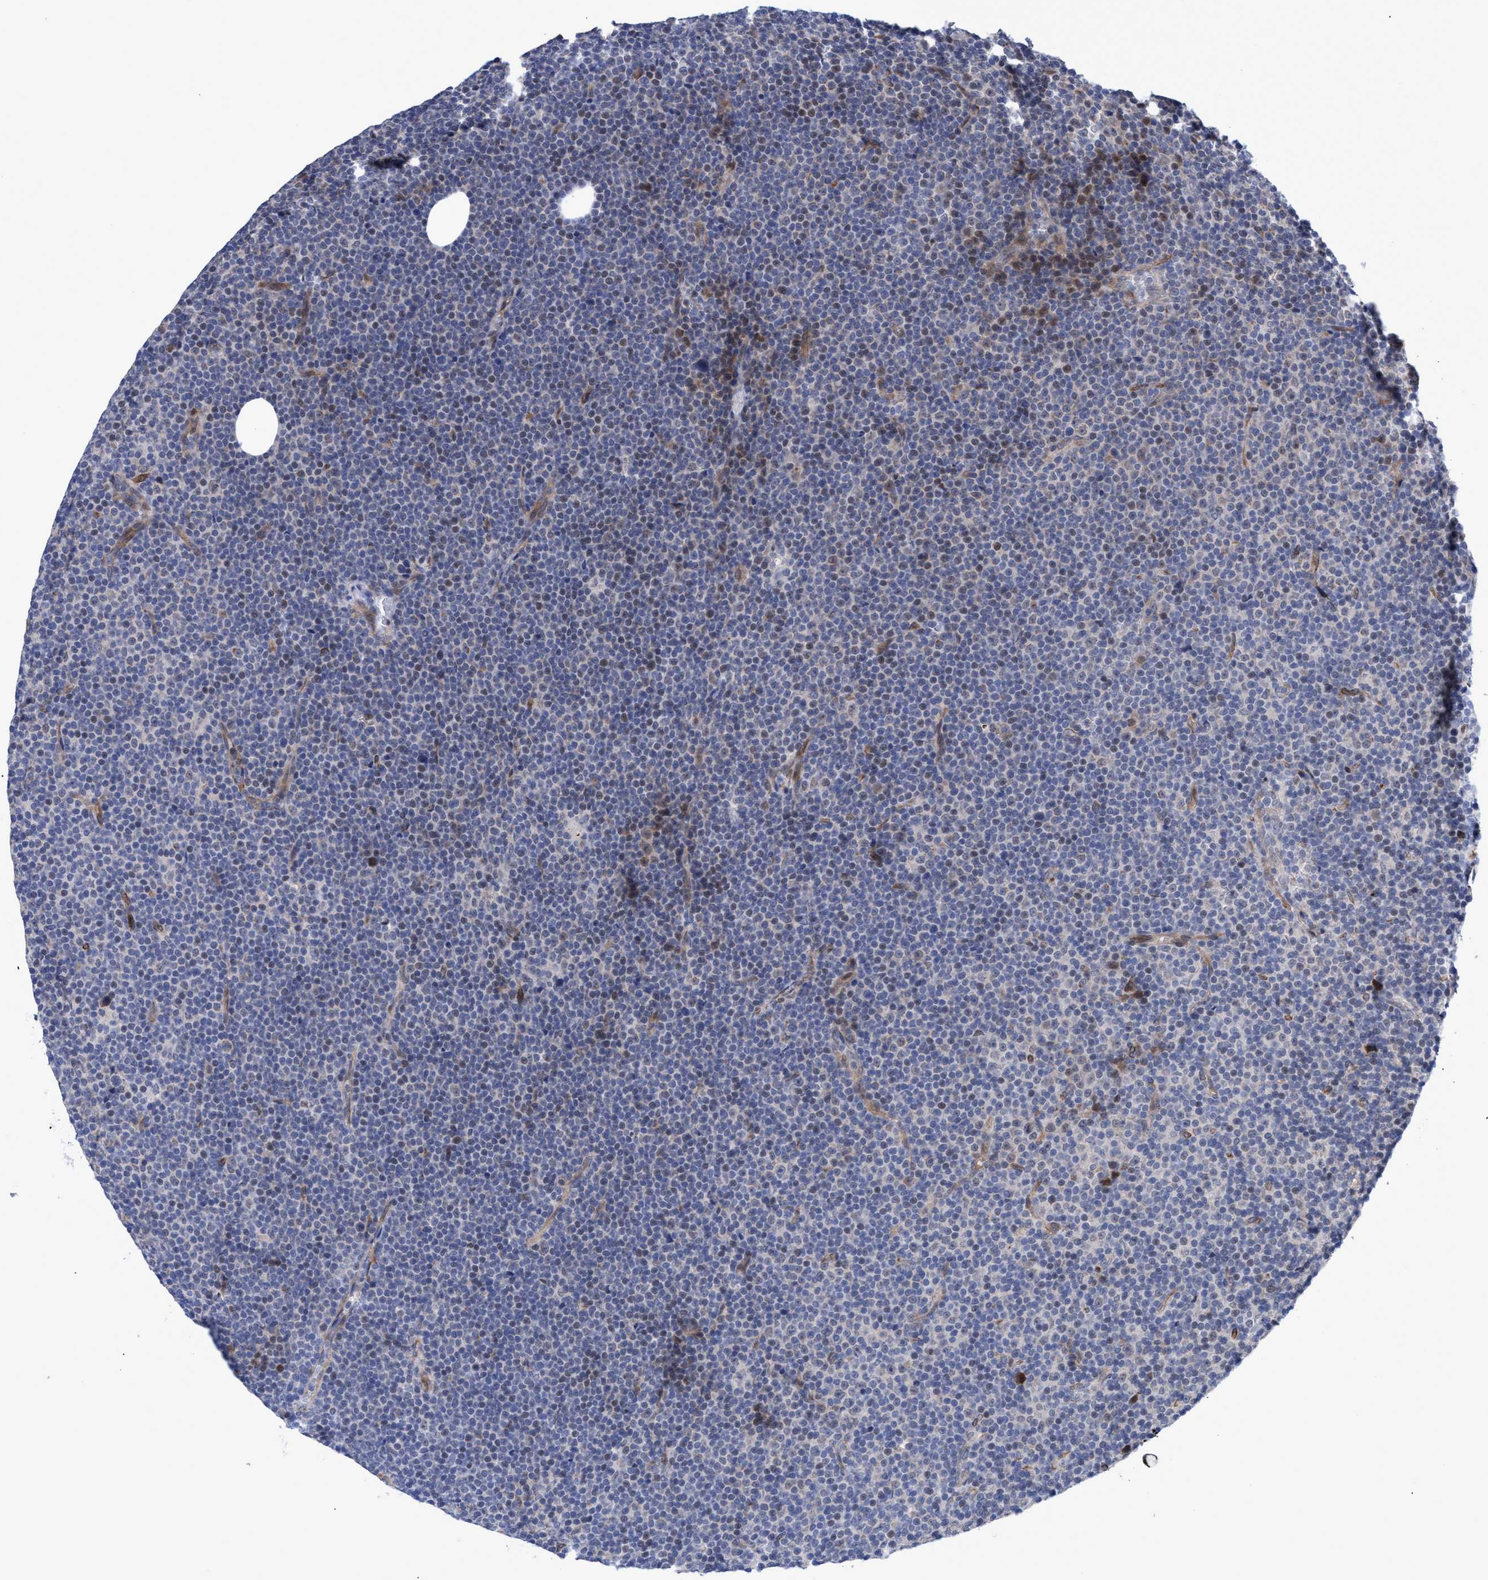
{"staining": {"intensity": "weak", "quantity": "<25%", "location": "cytoplasmic/membranous"}, "tissue": "lymphoma", "cell_type": "Tumor cells", "image_type": "cancer", "snomed": [{"axis": "morphology", "description": "Malignant lymphoma, non-Hodgkin's type, Low grade"}, {"axis": "topography", "description": "Lymph node"}], "caption": "DAB immunohistochemical staining of low-grade malignant lymphoma, non-Hodgkin's type reveals no significant expression in tumor cells.", "gene": "ZNF750", "patient": {"sex": "female", "age": 67}}